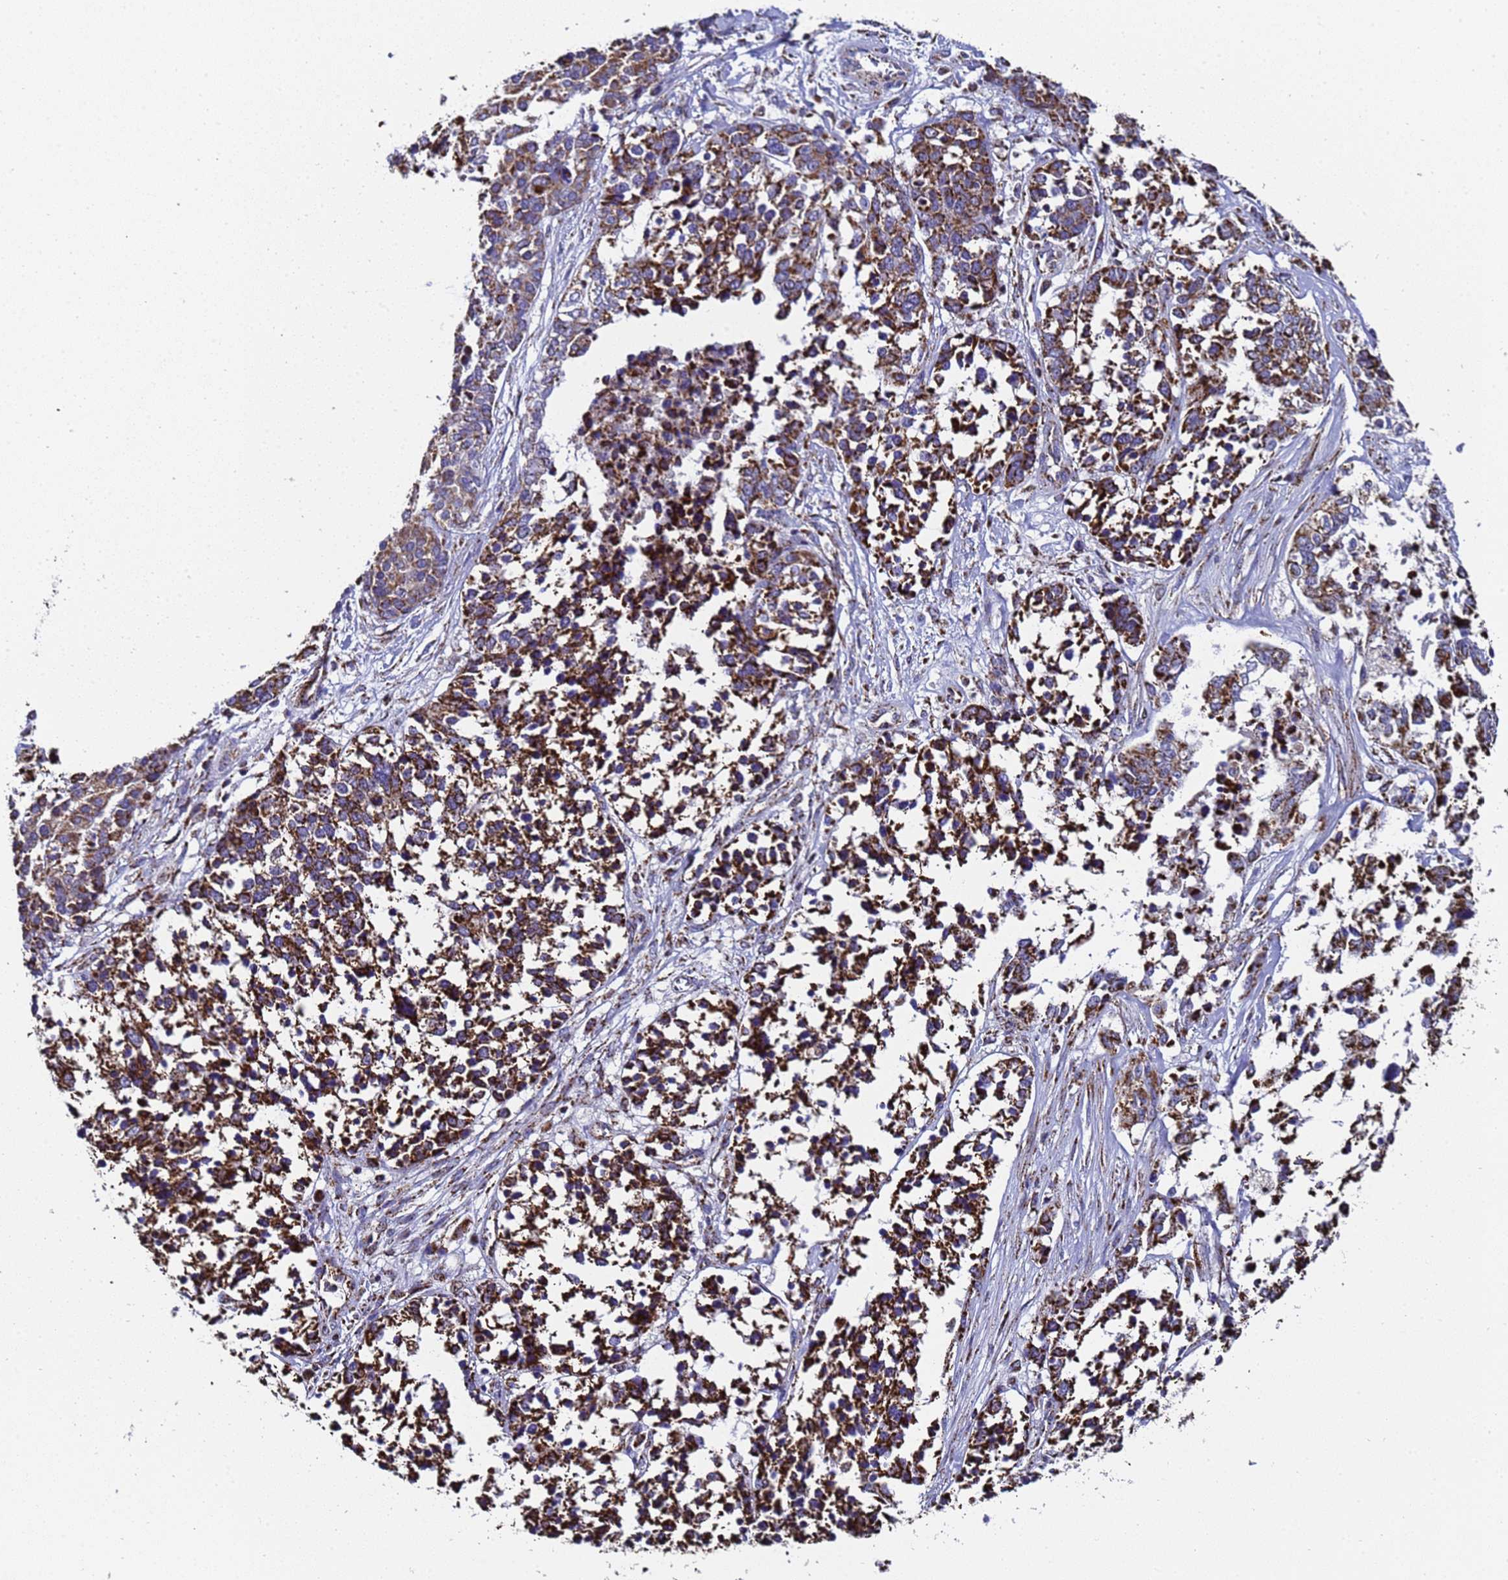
{"staining": {"intensity": "strong", "quantity": ">75%", "location": "cytoplasmic/membranous"}, "tissue": "ovarian cancer", "cell_type": "Tumor cells", "image_type": "cancer", "snomed": [{"axis": "morphology", "description": "Cystadenocarcinoma, serous, NOS"}, {"axis": "topography", "description": "Ovary"}], "caption": "Ovarian cancer stained with a protein marker displays strong staining in tumor cells.", "gene": "MRPS12", "patient": {"sex": "female", "age": 44}}